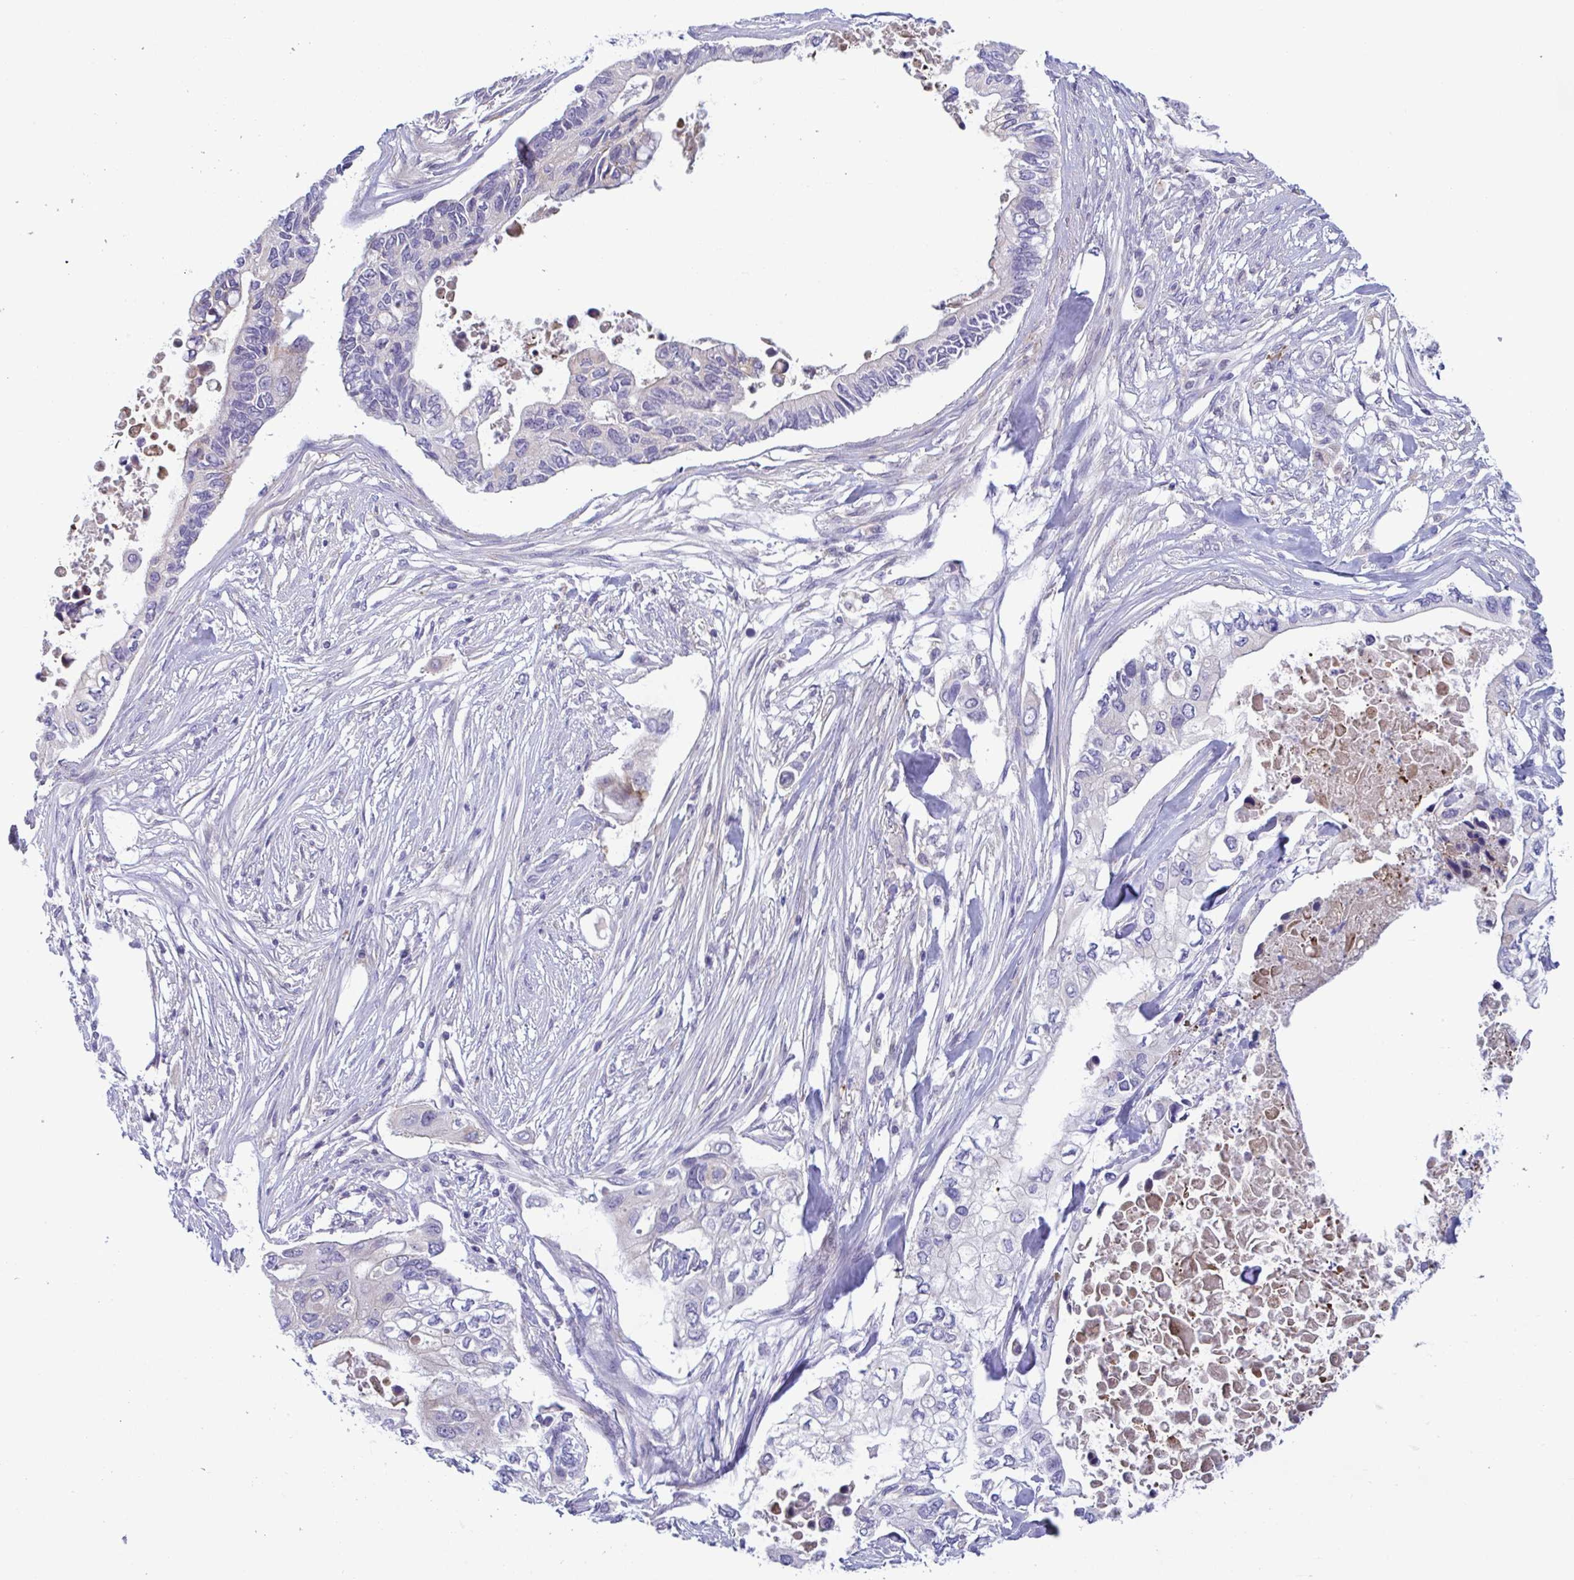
{"staining": {"intensity": "negative", "quantity": "none", "location": "none"}, "tissue": "pancreatic cancer", "cell_type": "Tumor cells", "image_type": "cancer", "snomed": [{"axis": "morphology", "description": "Adenocarcinoma, NOS"}, {"axis": "topography", "description": "Pancreas"}], "caption": "Tumor cells show no significant staining in adenocarcinoma (pancreatic).", "gene": "MS4A14", "patient": {"sex": "female", "age": 63}}